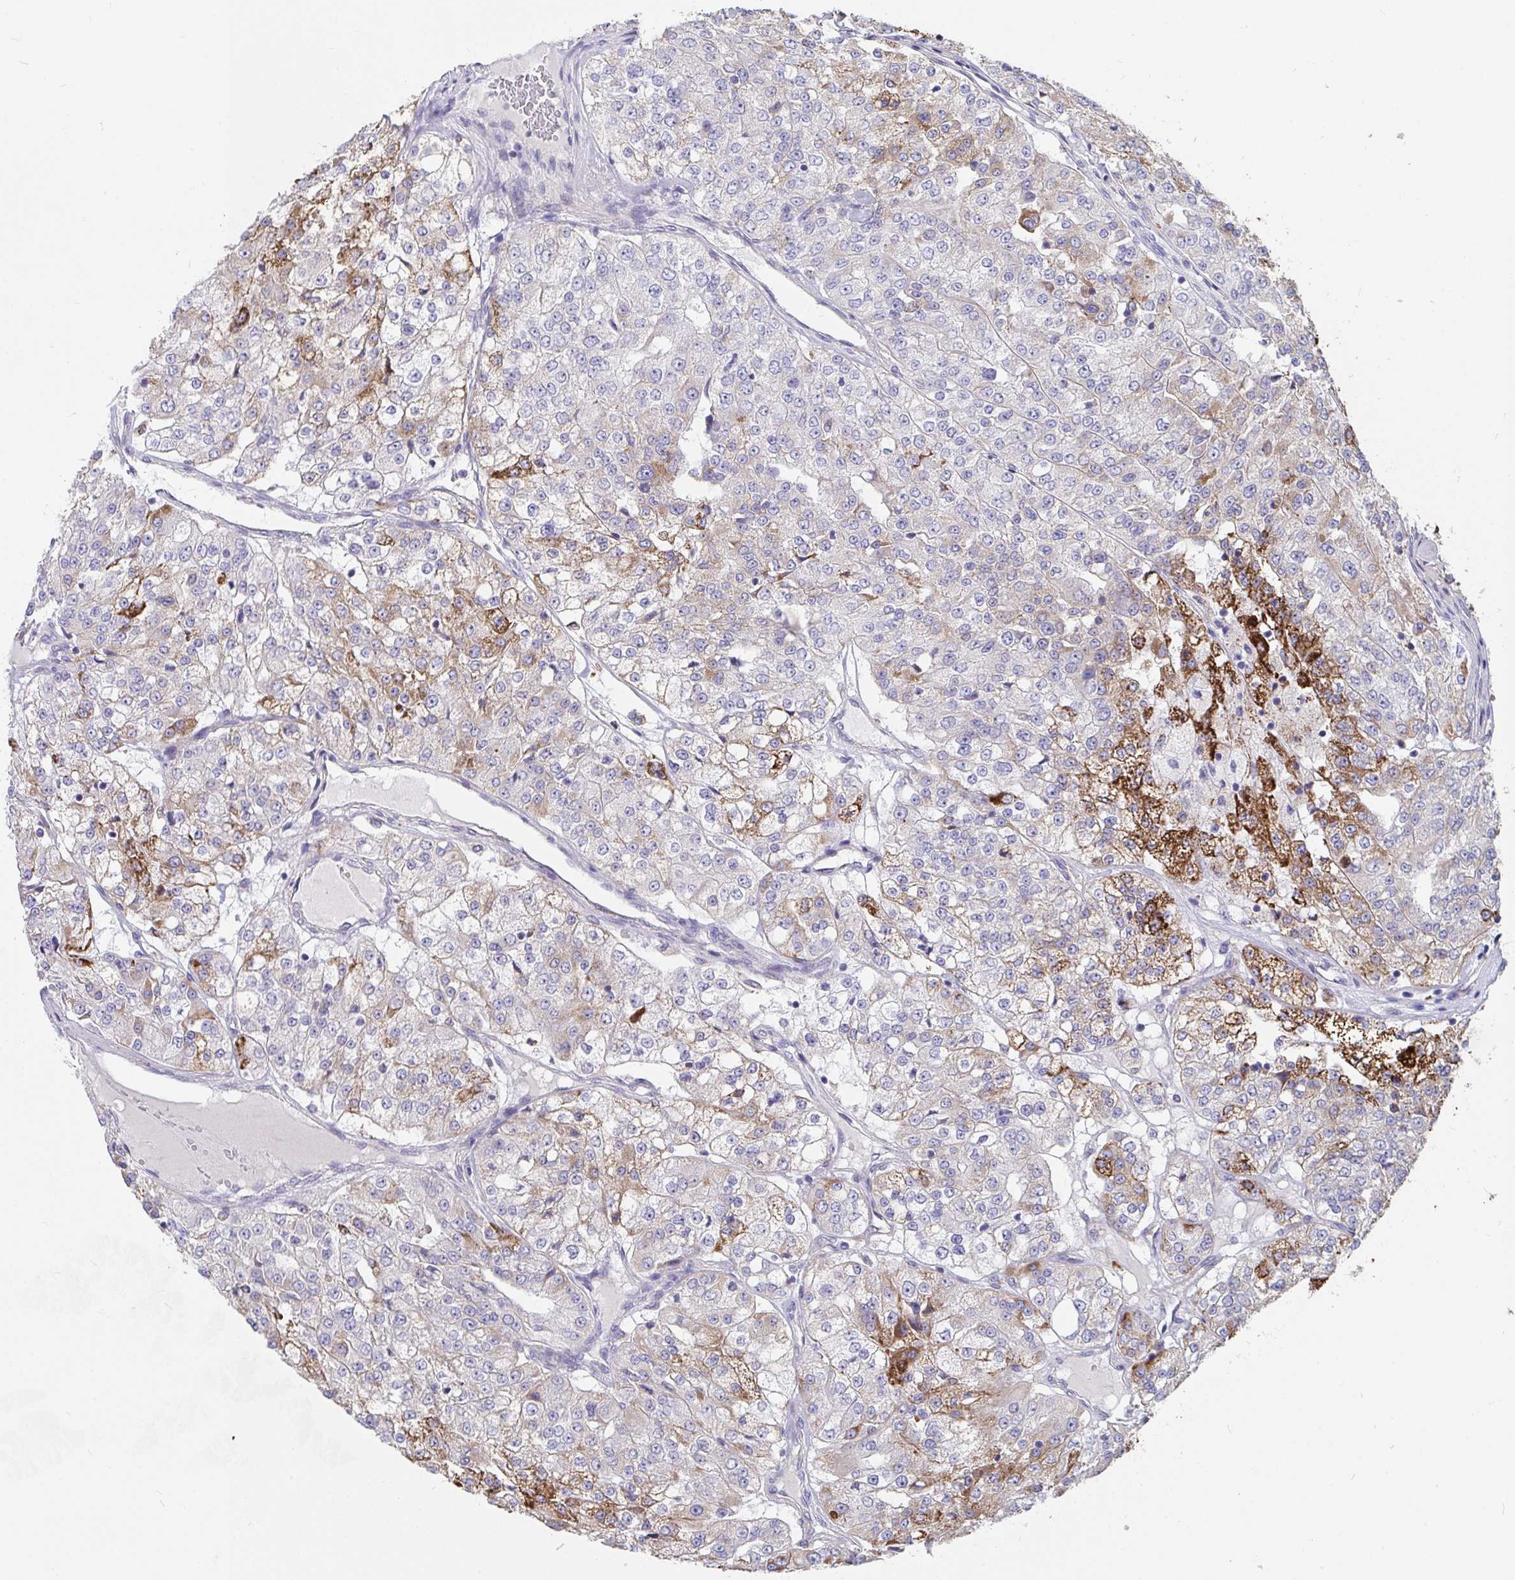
{"staining": {"intensity": "strong", "quantity": "<25%", "location": "cytoplasmic/membranous"}, "tissue": "renal cancer", "cell_type": "Tumor cells", "image_type": "cancer", "snomed": [{"axis": "morphology", "description": "Adenocarcinoma, NOS"}, {"axis": "topography", "description": "Kidney"}], "caption": "High-power microscopy captured an immunohistochemistry histopathology image of renal cancer (adenocarcinoma), revealing strong cytoplasmic/membranous expression in about <25% of tumor cells.", "gene": "FAM156B", "patient": {"sex": "female", "age": 63}}